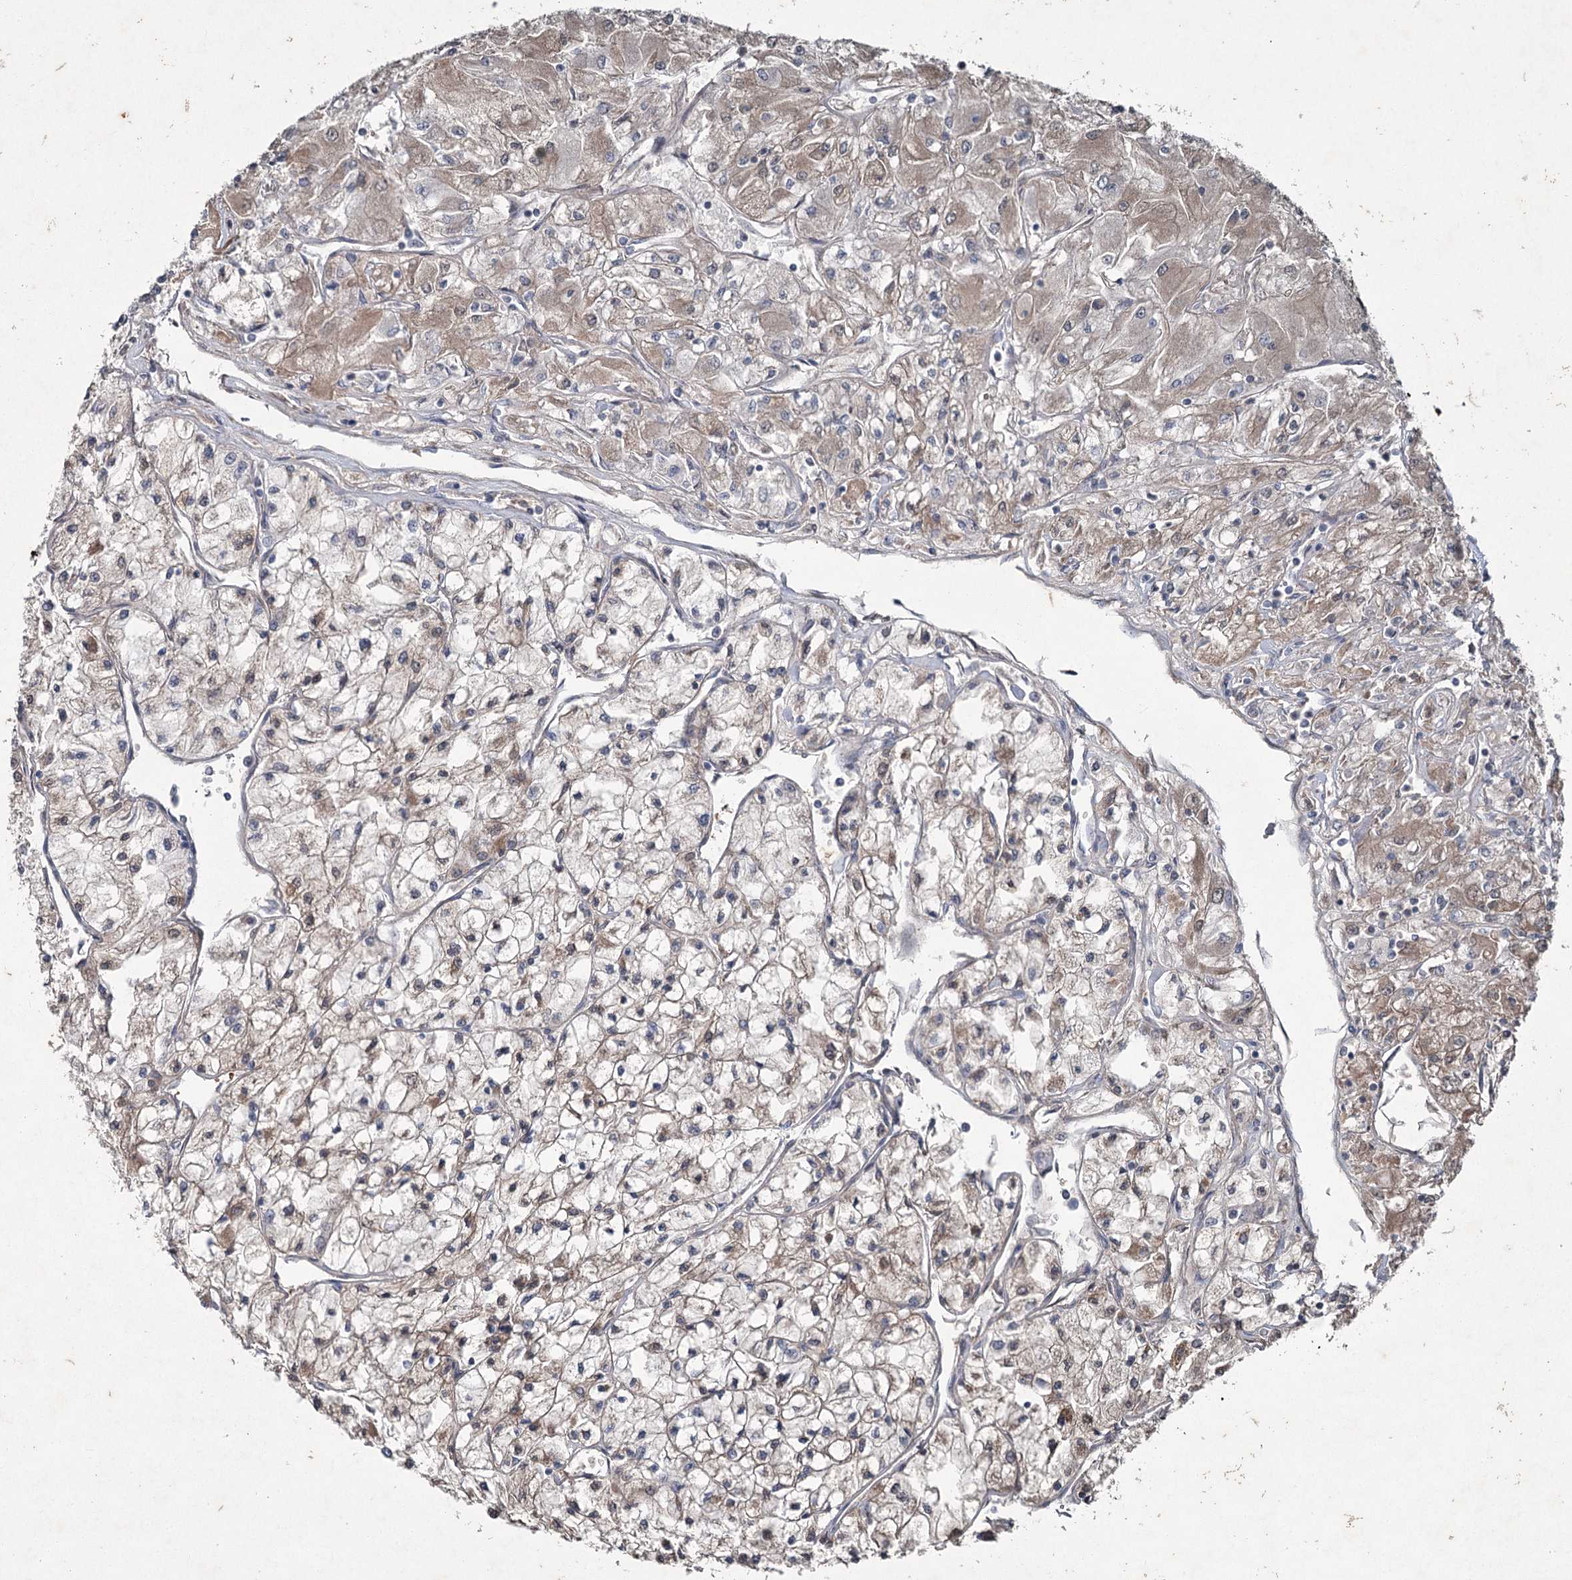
{"staining": {"intensity": "weak", "quantity": "25%-75%", "location": "cytoplasmic/membranous"}, "tissue": "renal cancer", "cell_type": "Tumor cells", "image_type": "cancer", "snomed": [{"axis": "morphology", "description": "Adenocarcinoma, NOS"}, {"axis": "topography", "description": "Kidney"}], "caption": "Tumor cells exhibit low levels of weak cytoplasmic/membranous staining in about 25%-75% of cells in human renal cancer (adenocarcinoma). (Stains: DAB (3,3'-diaminobenzidine) in brown, nuclei in blue, Microscopy: brightfield microscopy at high magnification).", "gene": "PGLYRP2", "patient": {"sex": "male", "age": 80}}